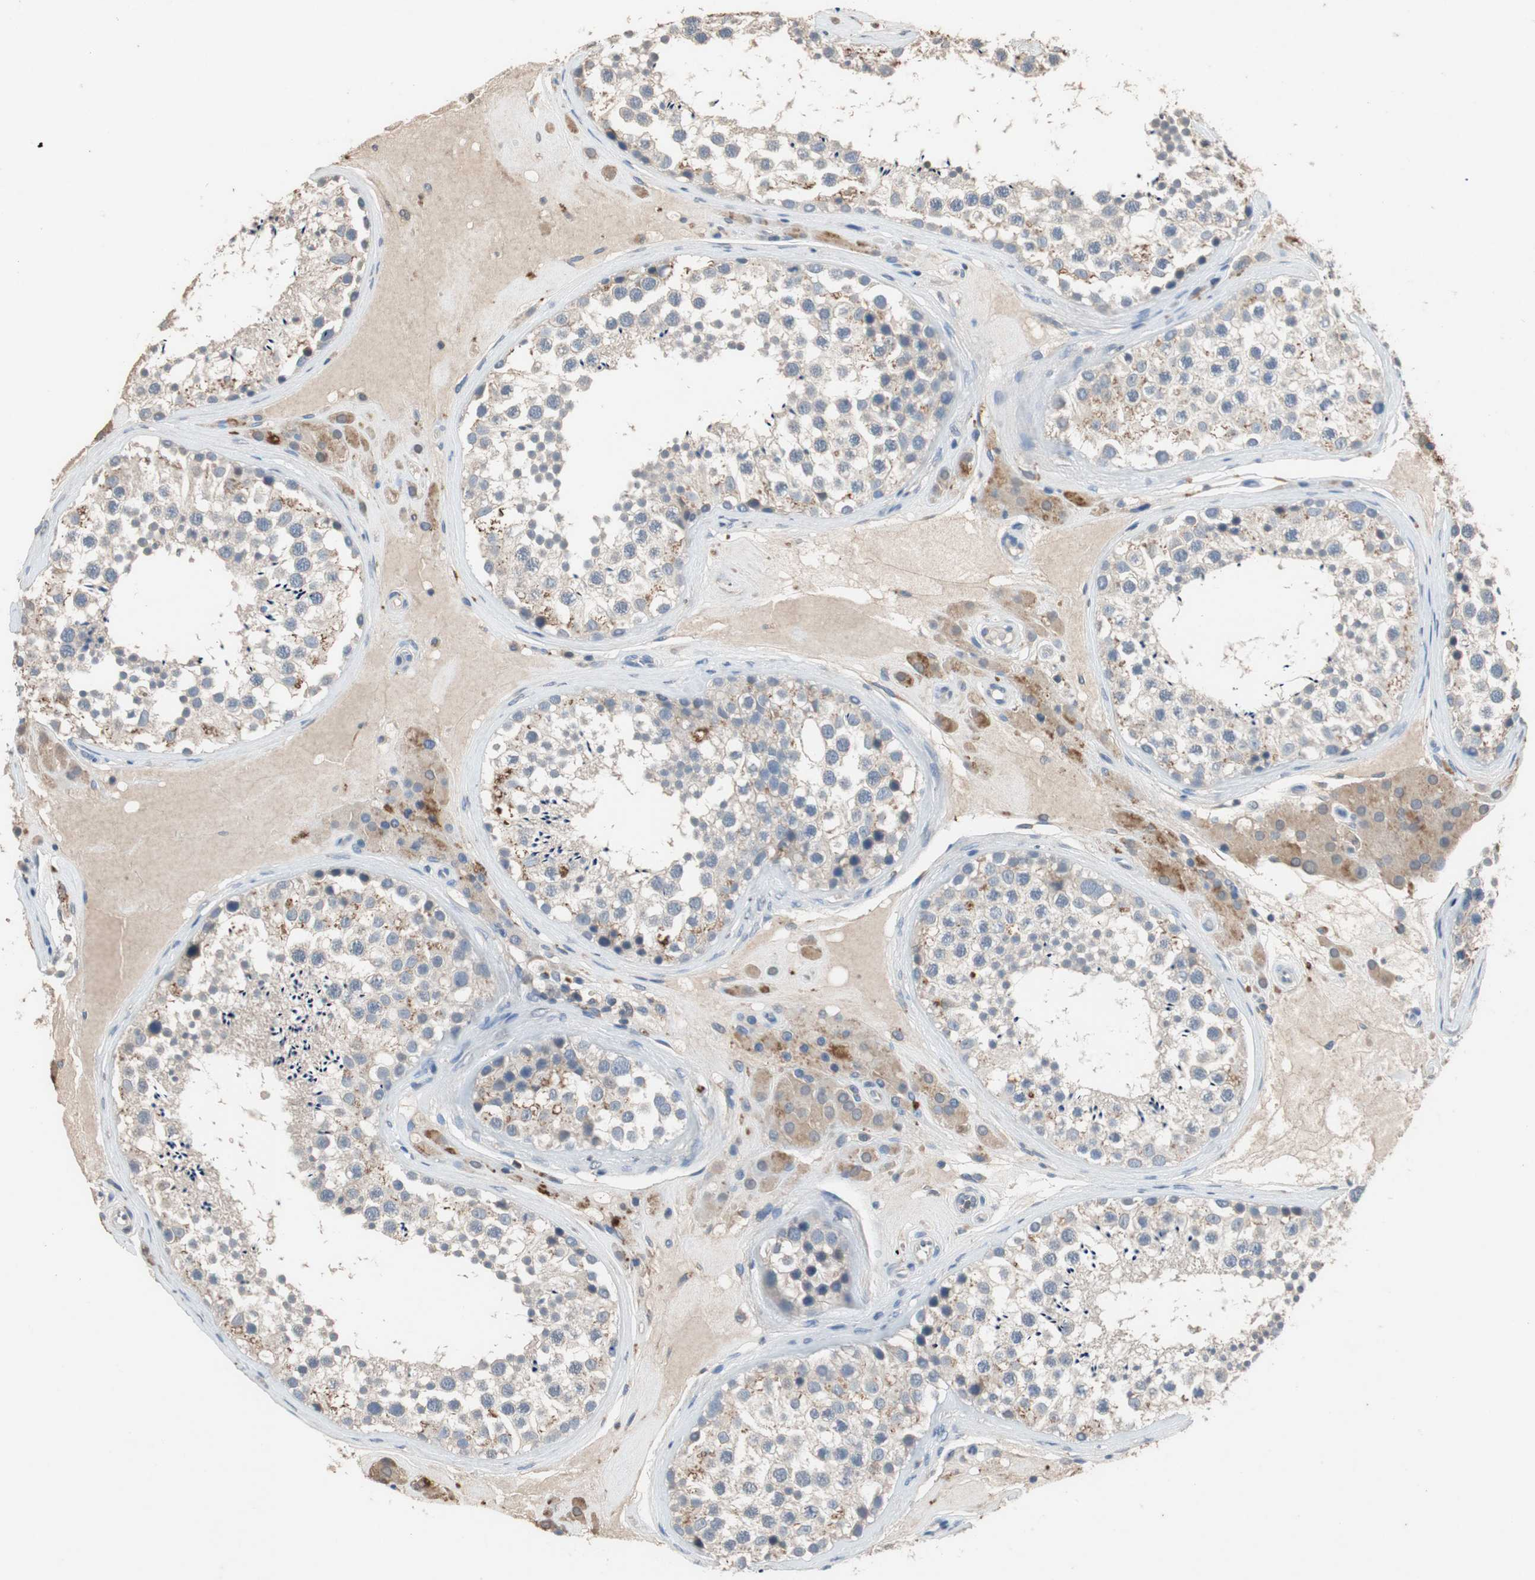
{"staining": {"intensity": "weak", "quantity": "<25%", "location": "cytoplasmic/membranous"}, "tissue": "testis", "cell_type": "Cells in seminiferous ducts", "image_type": "normal", "snomed": [{"axis": "morphology", "description": "Normal tissue, NOS"}, {"axis": "topography", "description": "Testis"}], "caption": "The immunohistochemistry (IHC) micrograph has no significant expression in cells in seminiferous ducts of testis. (DAB (3,3'-diaminobenzidine) immunohistochemistry (IHC) with hematoxylin counter stain).", "gene": "ADAP1", "patient": {"sex": "male", "age": 46}}